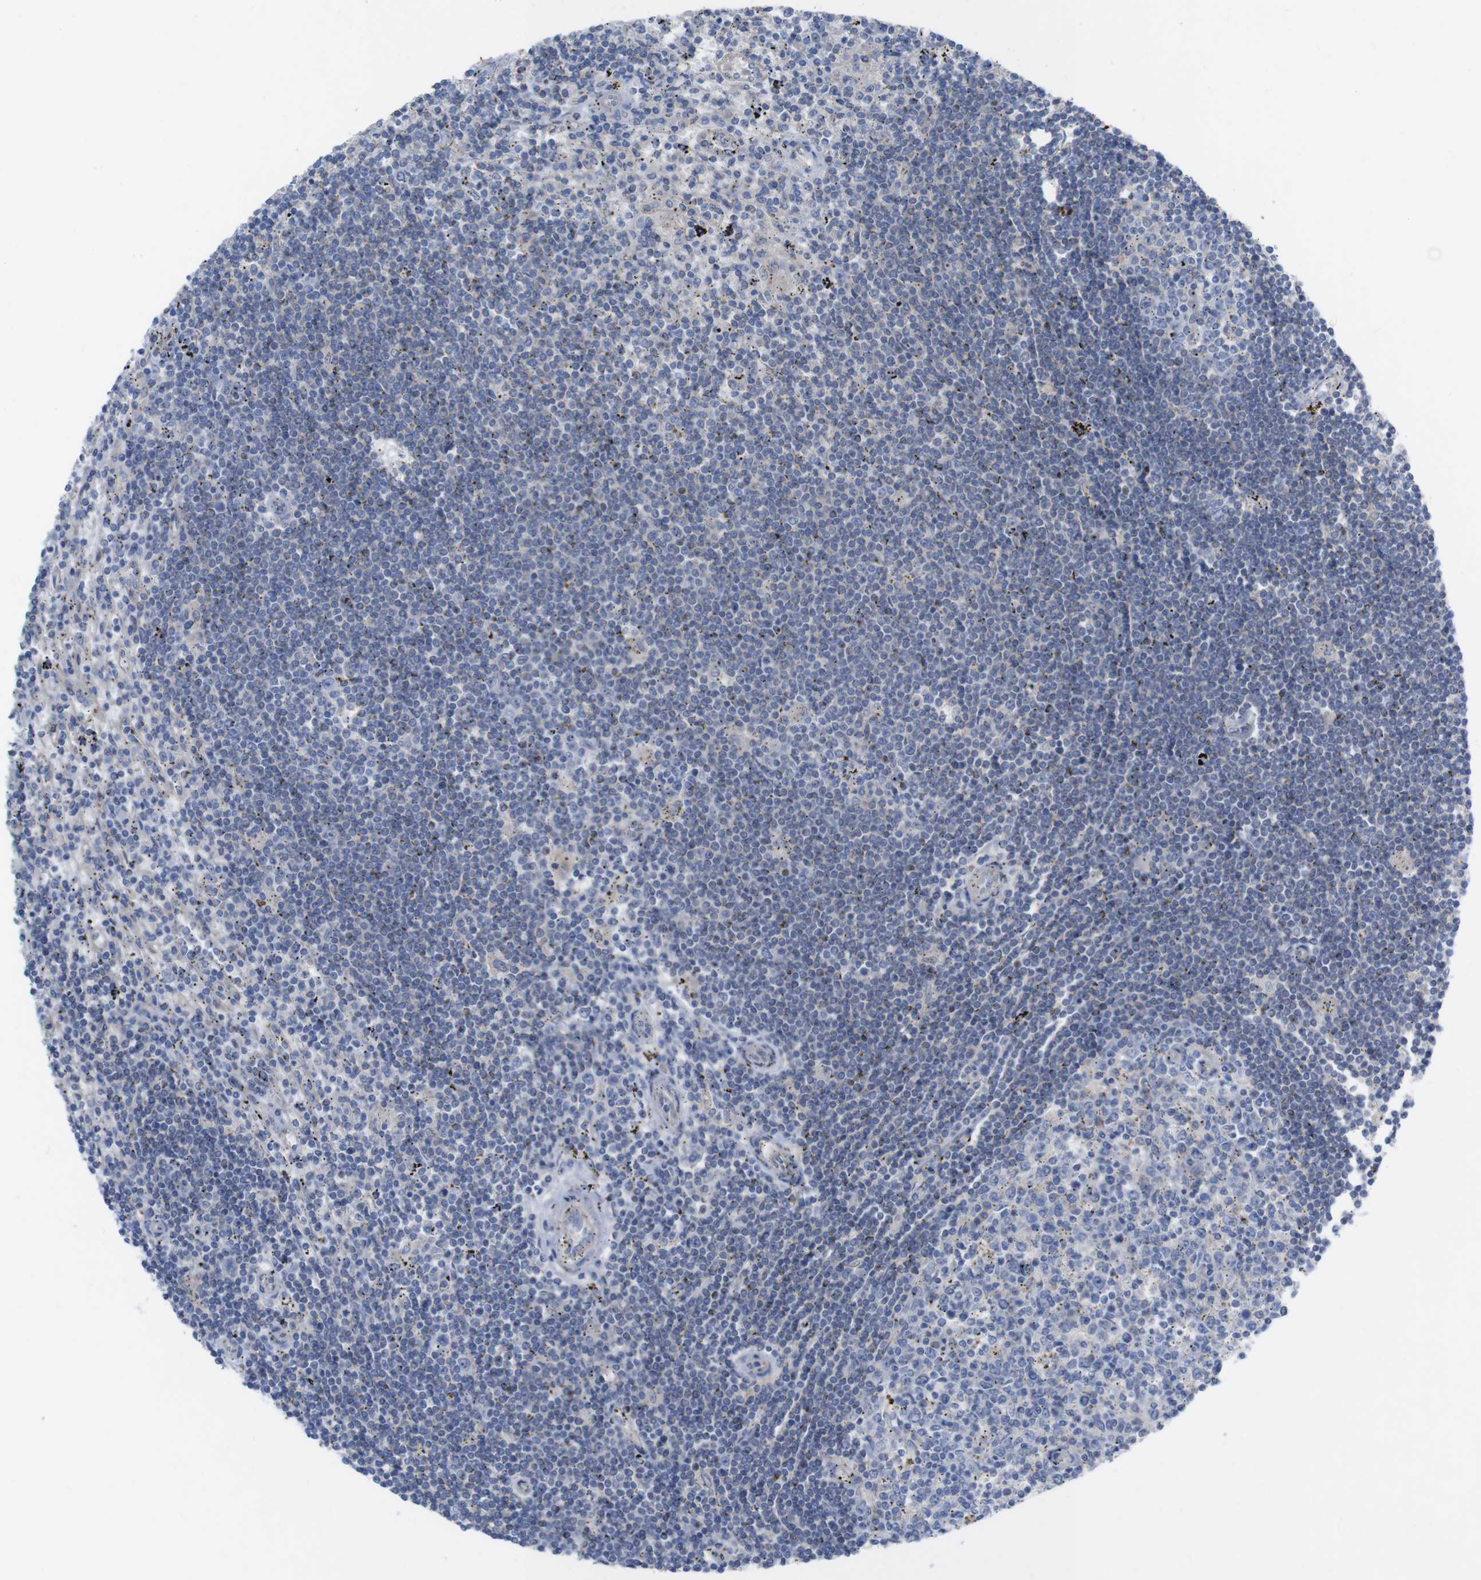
{"staining": {"intensity": "negative", "quantity": "none", "location": "none"}, "tissue": "lymphoma", "cell_type": "Tumor cells", "image_type": "cancer", "snomed": [{"axis": "morphology", "description": "Malignant lymphoma, non-Hodgkin's type, Low grade"}, {"axis": "topography", "description": "Spleen"}], "caption": "IHC micrograph of malignant lymphoma, non-Hodgkin's type (low-grade) stained for a protein (brown), which exhibits no staining in tumor cells.", "gene": "KIDINS220", "patient": {"sex": "male", "age": 76}}